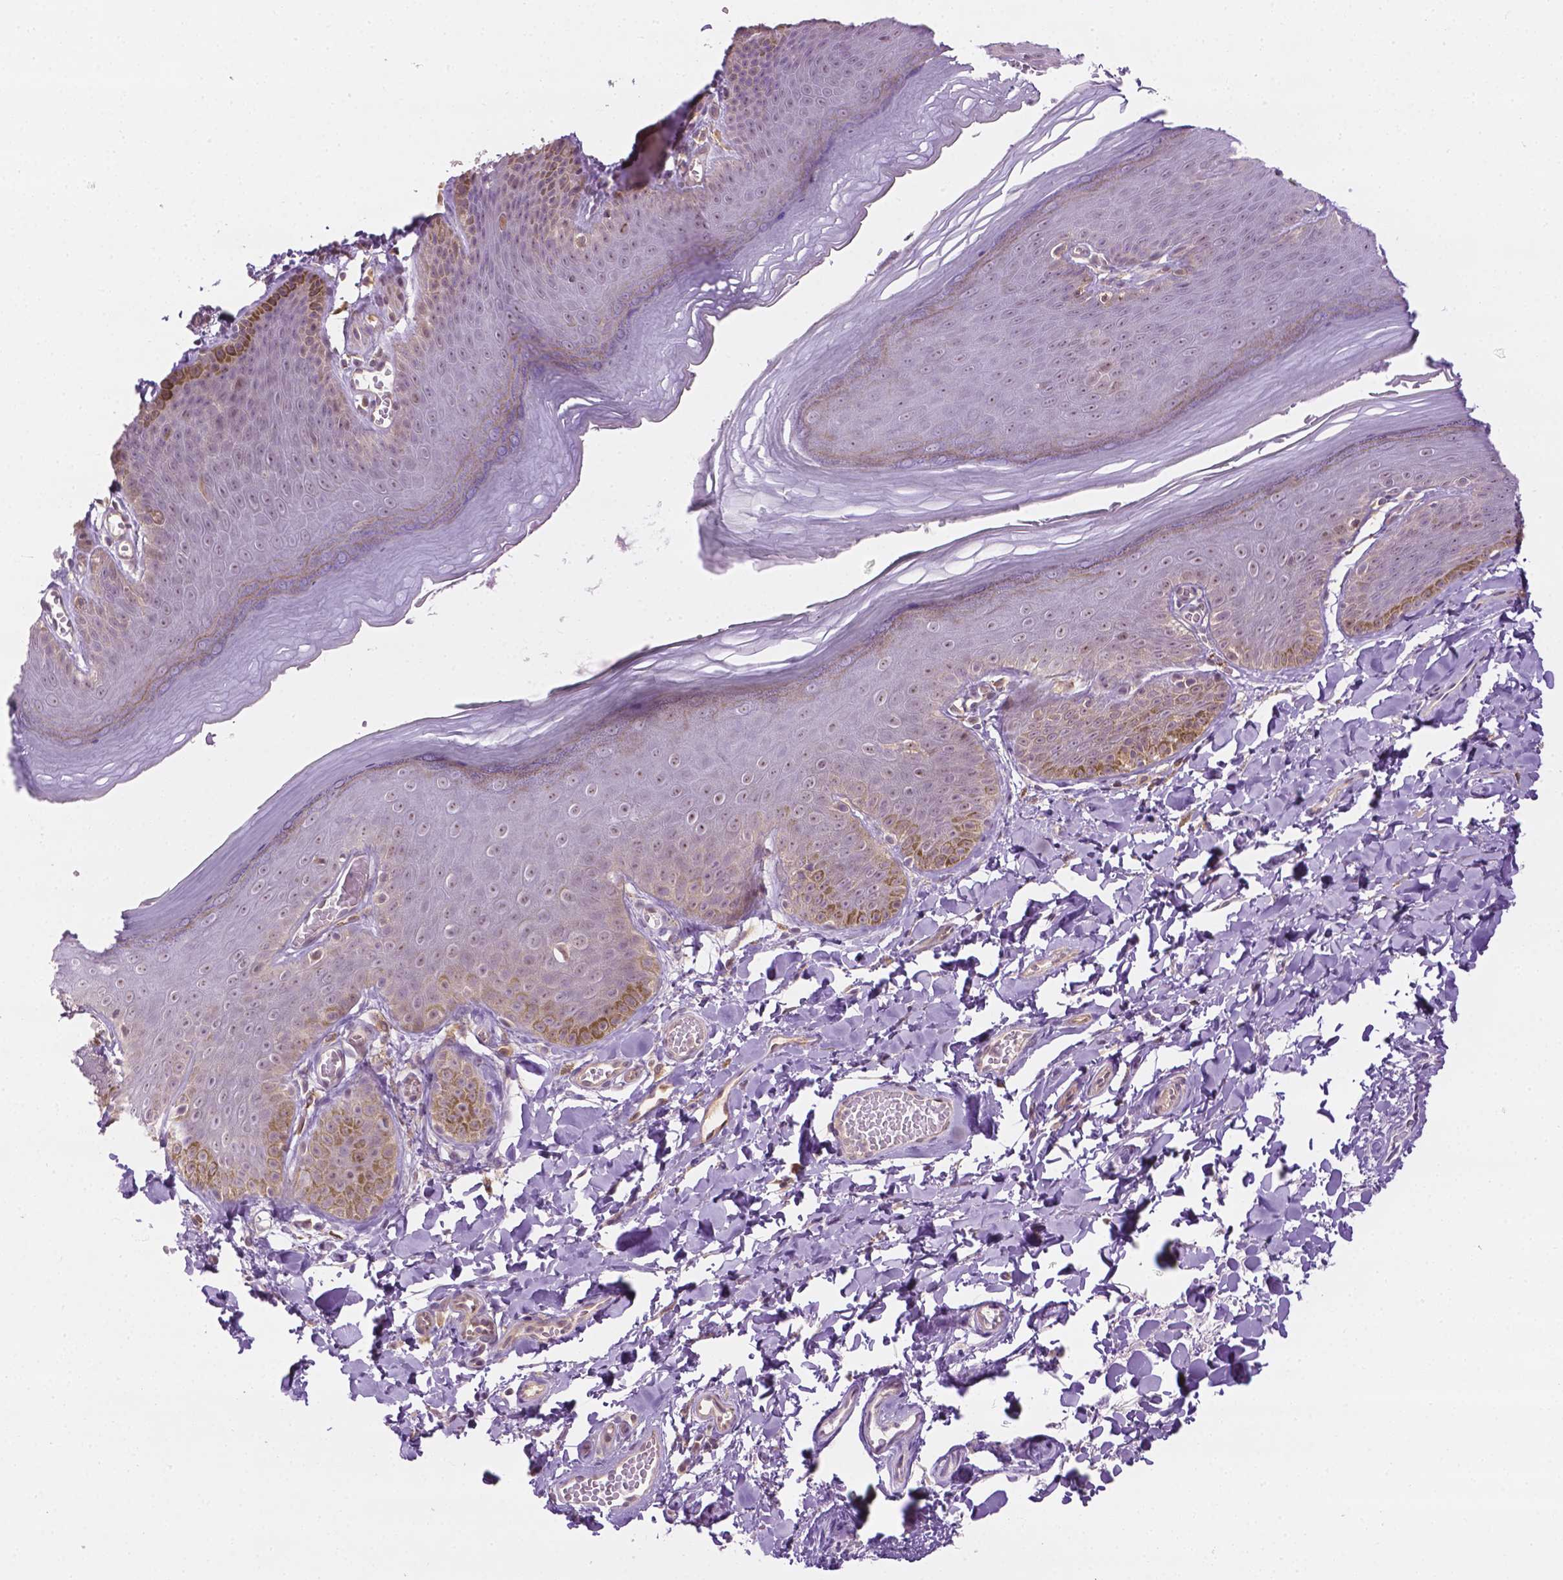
{"staining": {"intensity": "moderate", "quantity": "<25%", "location": "cytoplasmic/membranous"}, "tissue": "skin", "cell_type": "Epidermal cells", "image_type": "normal", "snomed": [{"axis": "morphology", "description": "Normal tissue, NOS"}, {"axis": "topography", "description": "Anal"}], "caption": "Immunohistochemical staining of benign human skin exhibits <25% levels of moderate cytoplasmic/membranous protein expression in approximately <25% of epidermal cells.", "gene": "DENND4A", "patient": {"sex": "male", "age": 53}}